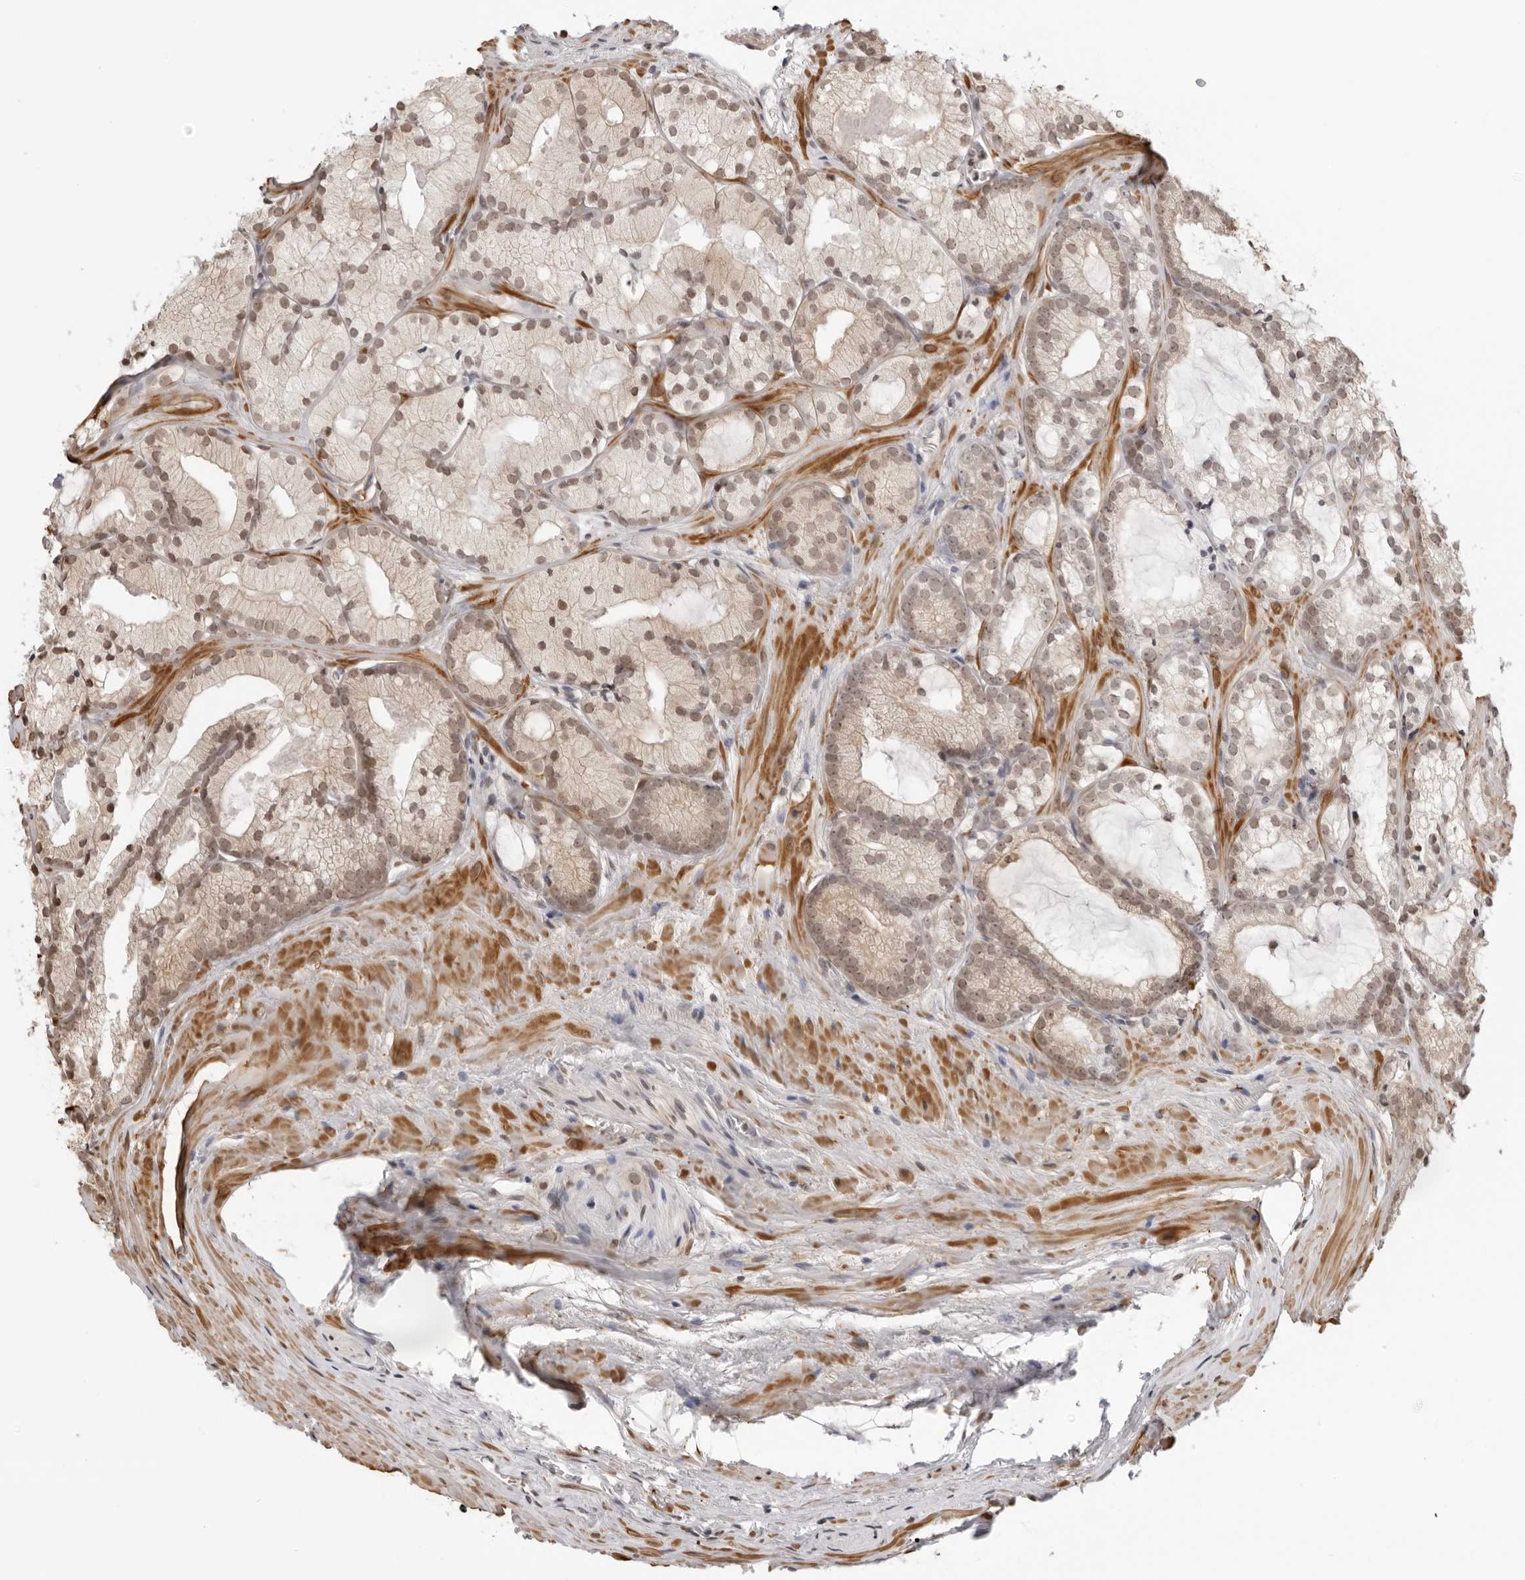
{"staining": {"intensity": "weak", "quantity": ">75%", "location": "nuclear"}, "tissue": "prostate cancer", "cell_type": "Tumor cells", "image_type": "cancer", "snomed": [{"axis": "morphology", "description": "Adenocarcinoma, Low grade"}, {"axis": "topography", "description": "Prostate"}], "caption": "Immunohistochemistry (DAB) staining of prostate cancer (low-grade adenocarcinoma) displays weak nuclear protein positivity in approximately >75% of tumor cells.", "gene": "RNF146", "patient": {"sex": "male", "age": 72}}